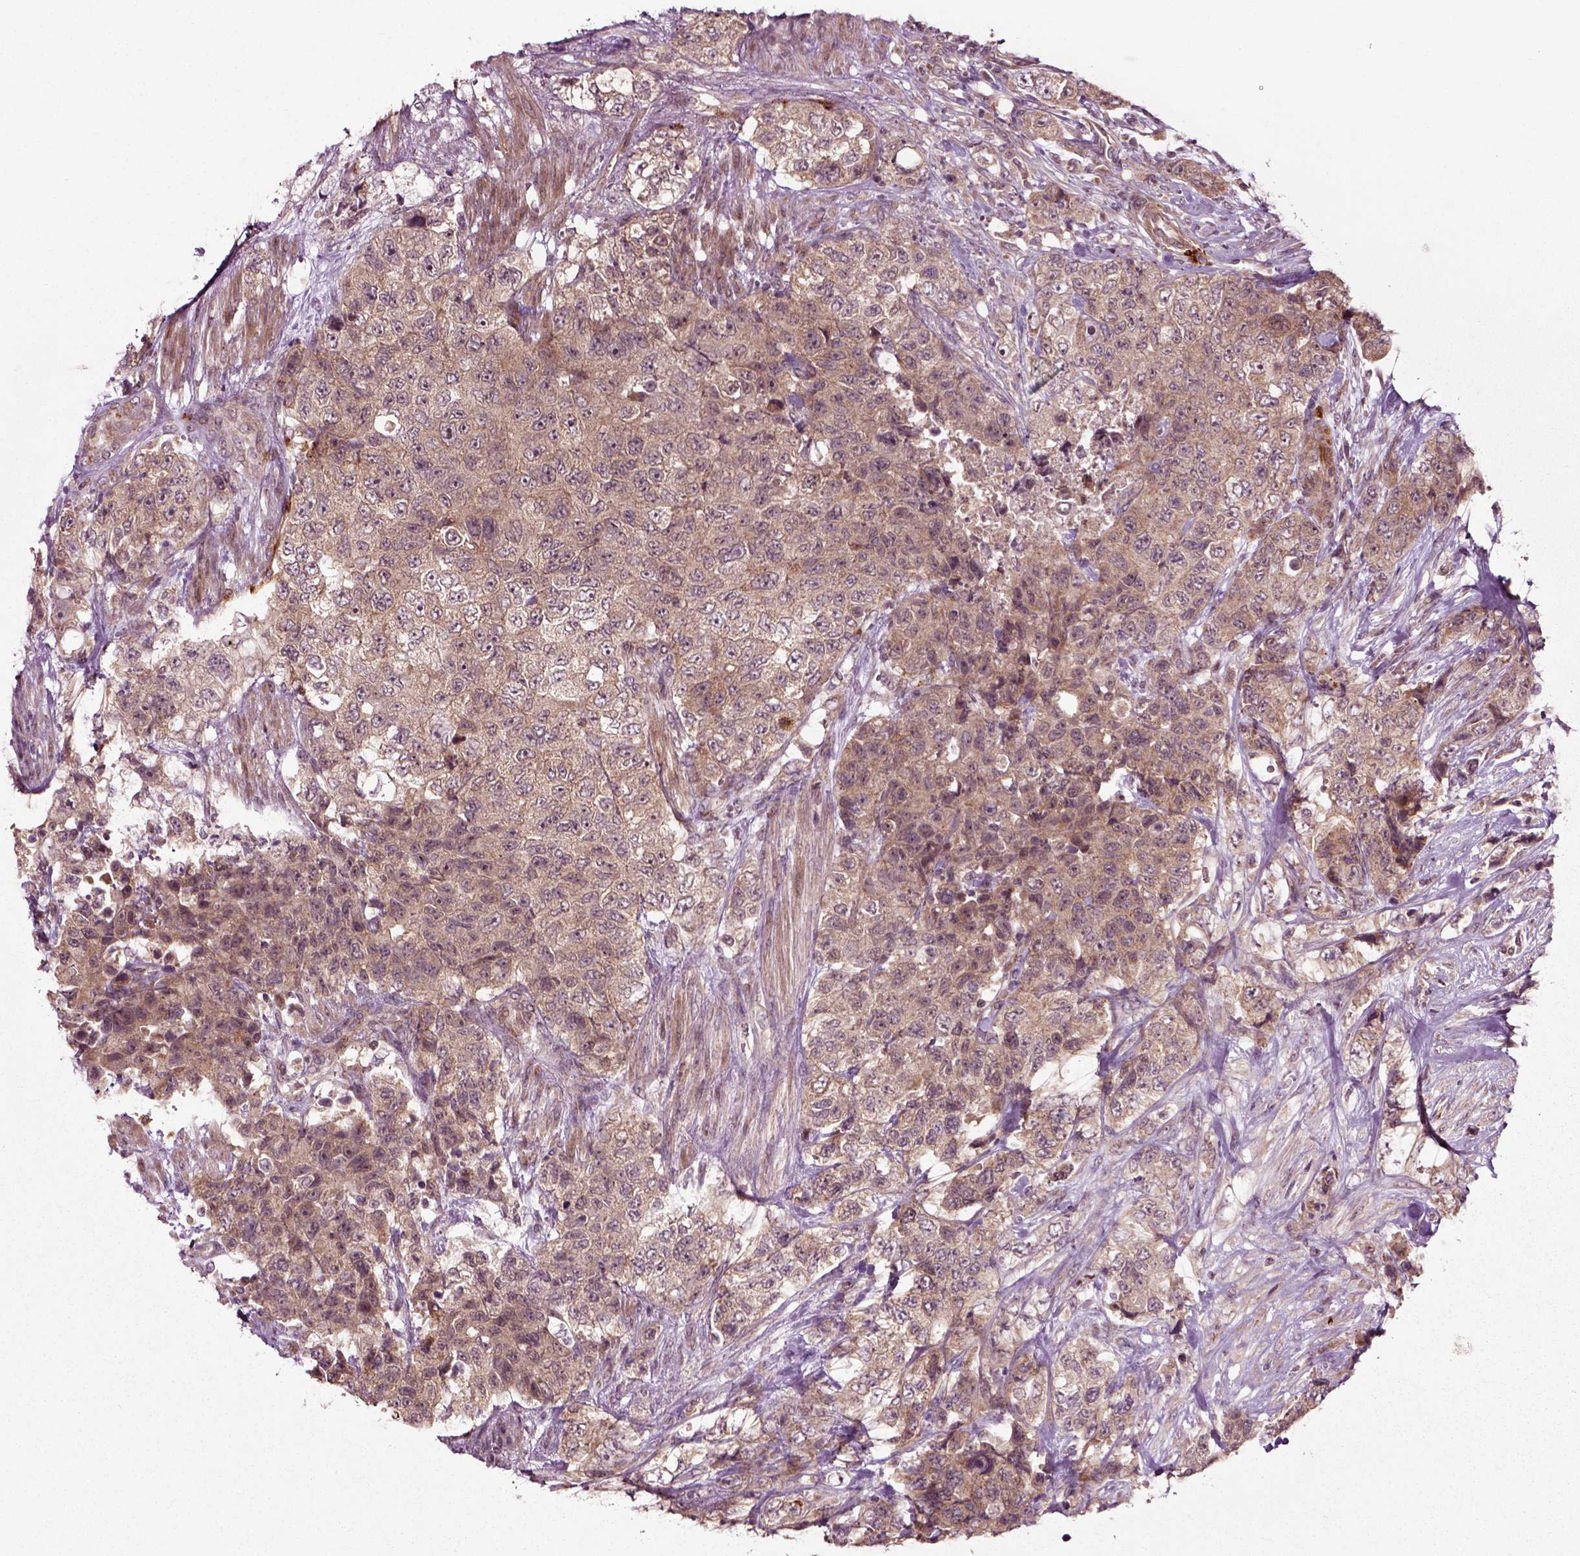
{"staining": {"intensity": "weak", "quantity": ">75%", "location": "cytoplasmic/membranous"}, "tissue": "urothelial cancer", "cell_type": "Tumor cells", "image_type": "cancer", "snomed": [{"axis": "morphology", "description": "Urothelial carcinoma, High grade"}, {"axis": "topography", "description": "Urinary bladder"}], "caption": "Immunohistochemistry image of human high-grade urothelial carcinoma stained for a protein (brown), which displays low levels of weak cytoplasmic/membranous staining in about >75% of tumor cells.", "gene": "PLCD3", "patient": {"sex": "female", "age": 78}}